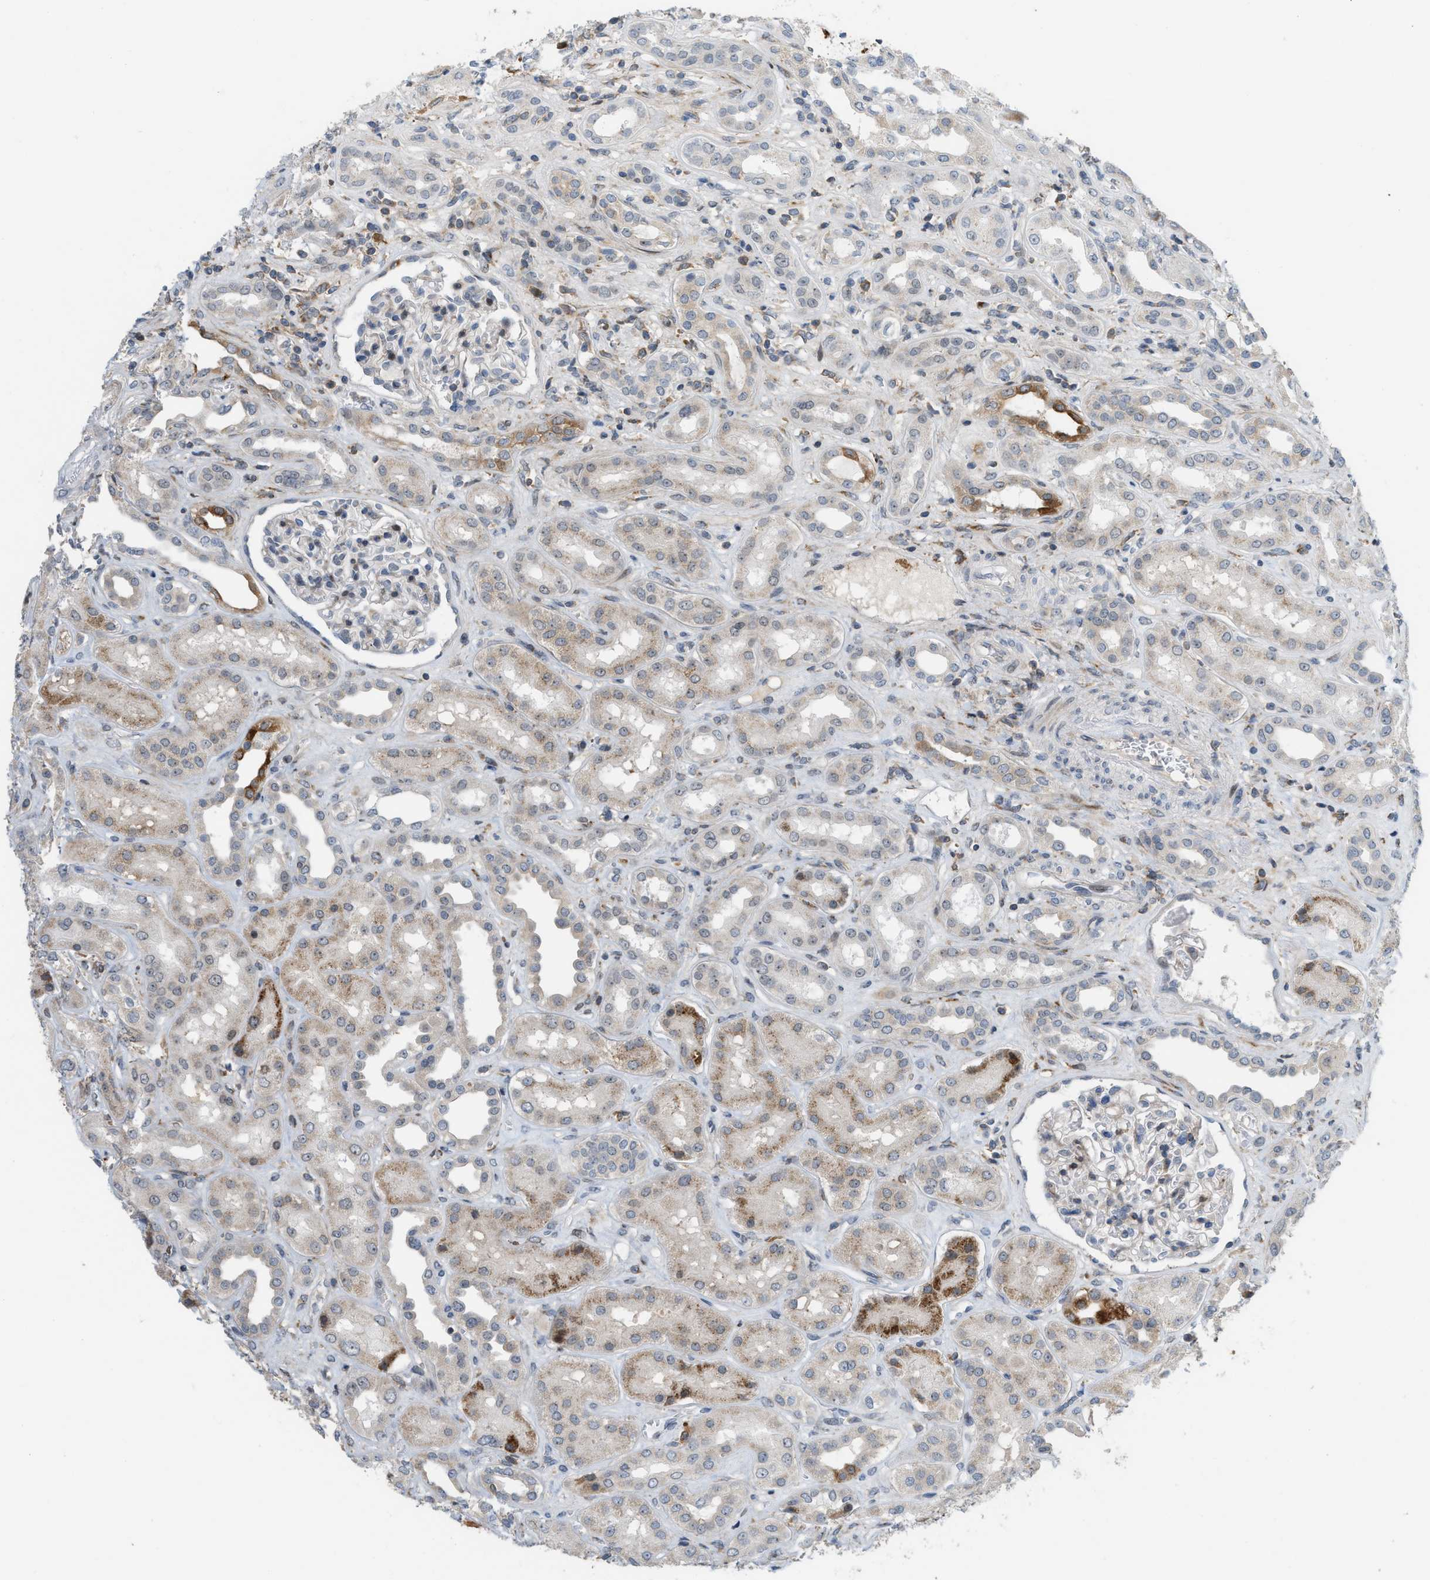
{"staining": {"intensity": "negative", "quantity": "none", "location": "none"}, "tissue": "kidney", "cell_type": "Cells in glomeruli", "image_type": "normal", "snomed": [{"axis": "morphology", "description": "Normal tissue, NOS"}, {"axis": "topography", "description": "Kidney"}], "caption": "Immunohistochemical staining of normal kidney displays no significant staining in cells in glomeruli. (Immunohistochemistry, brightfield microscopy, high magnification).", "gene": "DIPK1A", "patient": {"sex": "male", "age": 59}}